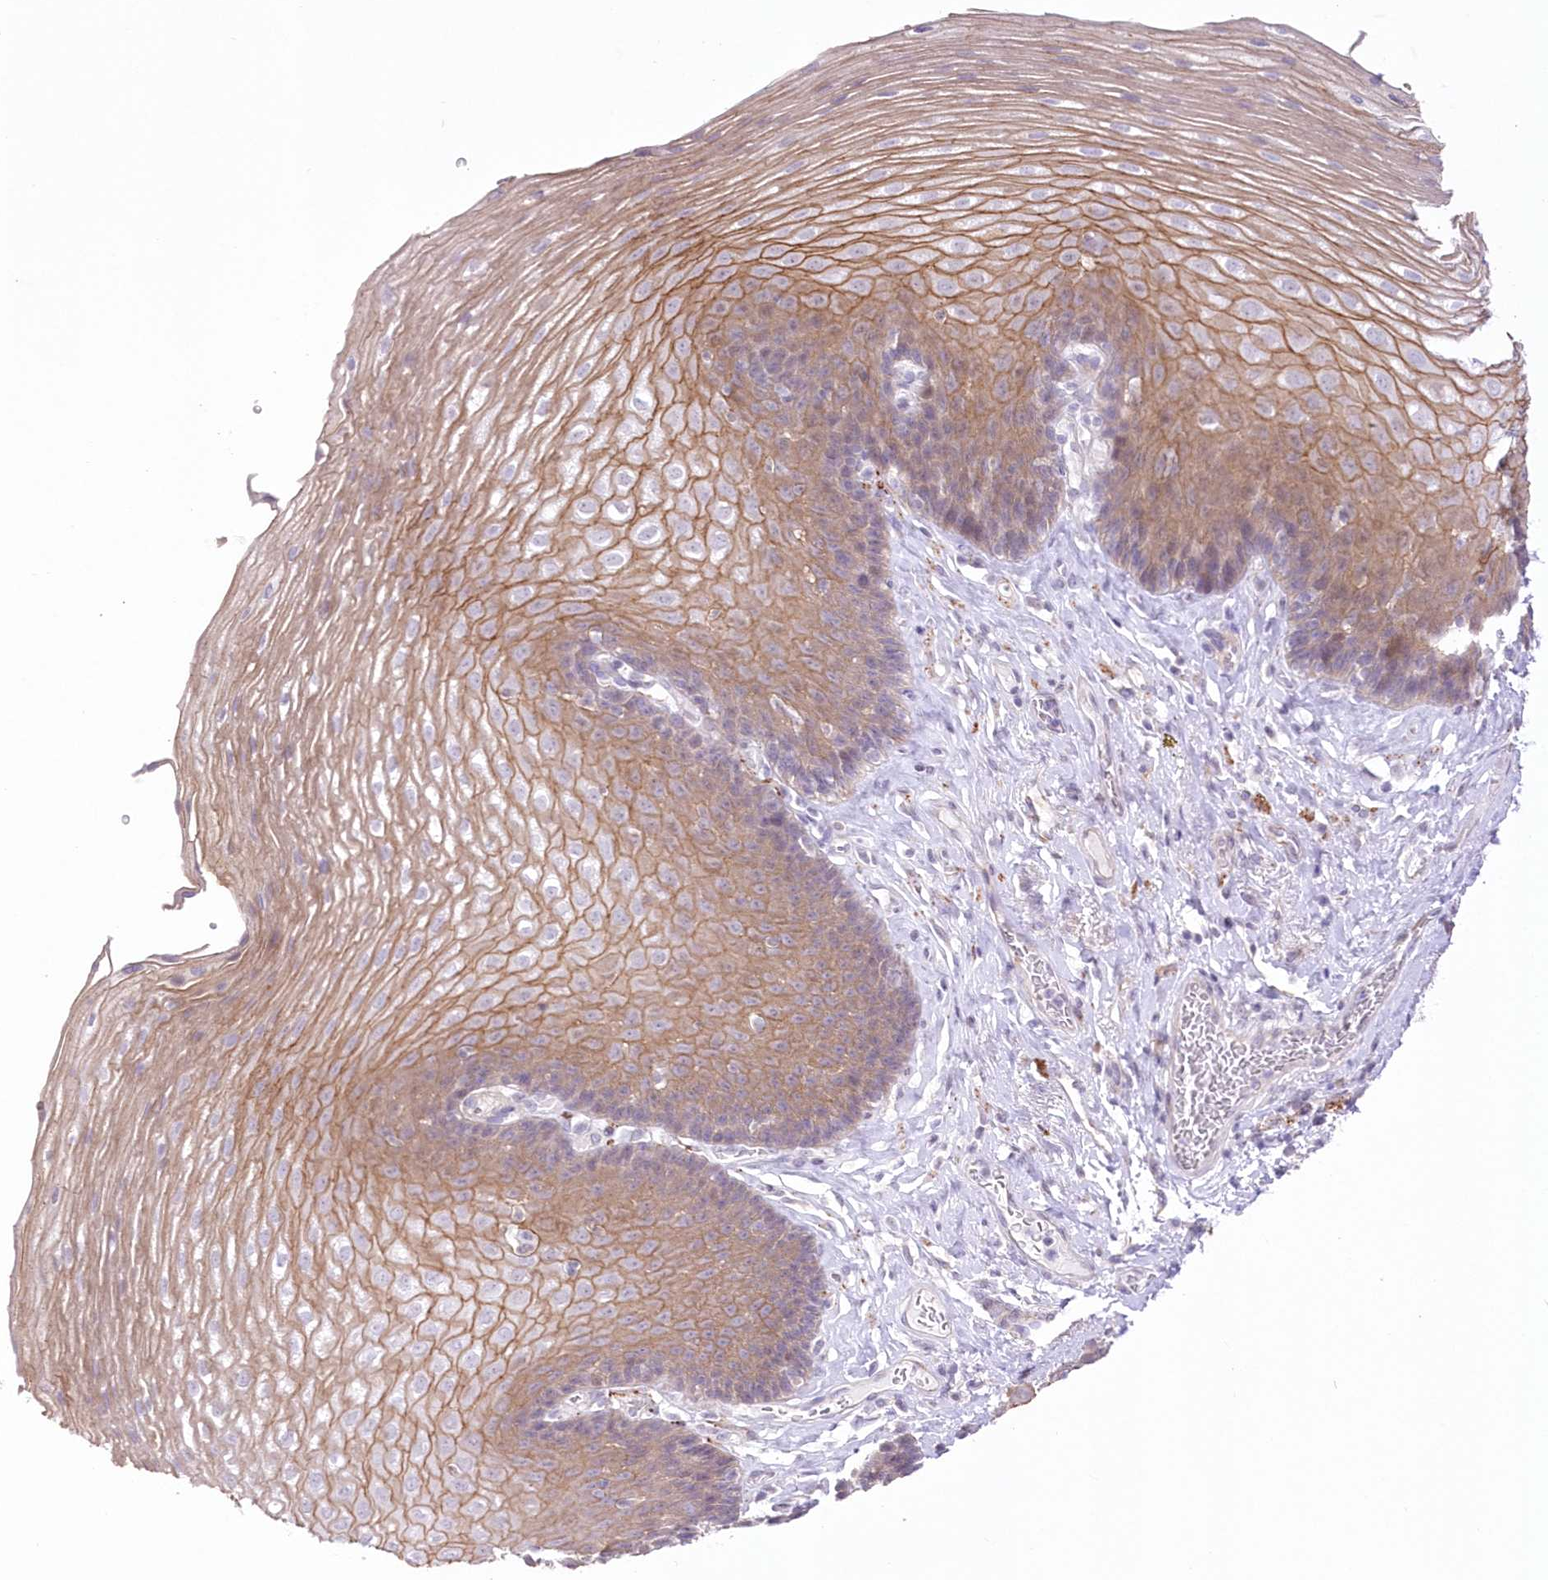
{"staining": {"intensity": "moderate", "quantity": ">75%", "location": "cytoplasmic/membranous"}, "tissue": "esophagus", "cell_type": "Squamous epithelial cells", "image_type": "normal", "snomed": [{"axis": "morphology", "description": "Normal tissue, NOS"}, {"axis": "topography", "description": "Esophagus"}], "caption": "High-power microscopy captured an immunohistochemistry image of normal esophagus, revealing moderate cytoplasmic/membranous expression in about >75% of squamous epithelial cells.", "gene": "FAM241B", "patient": {"sex": "female", "age": 66}}